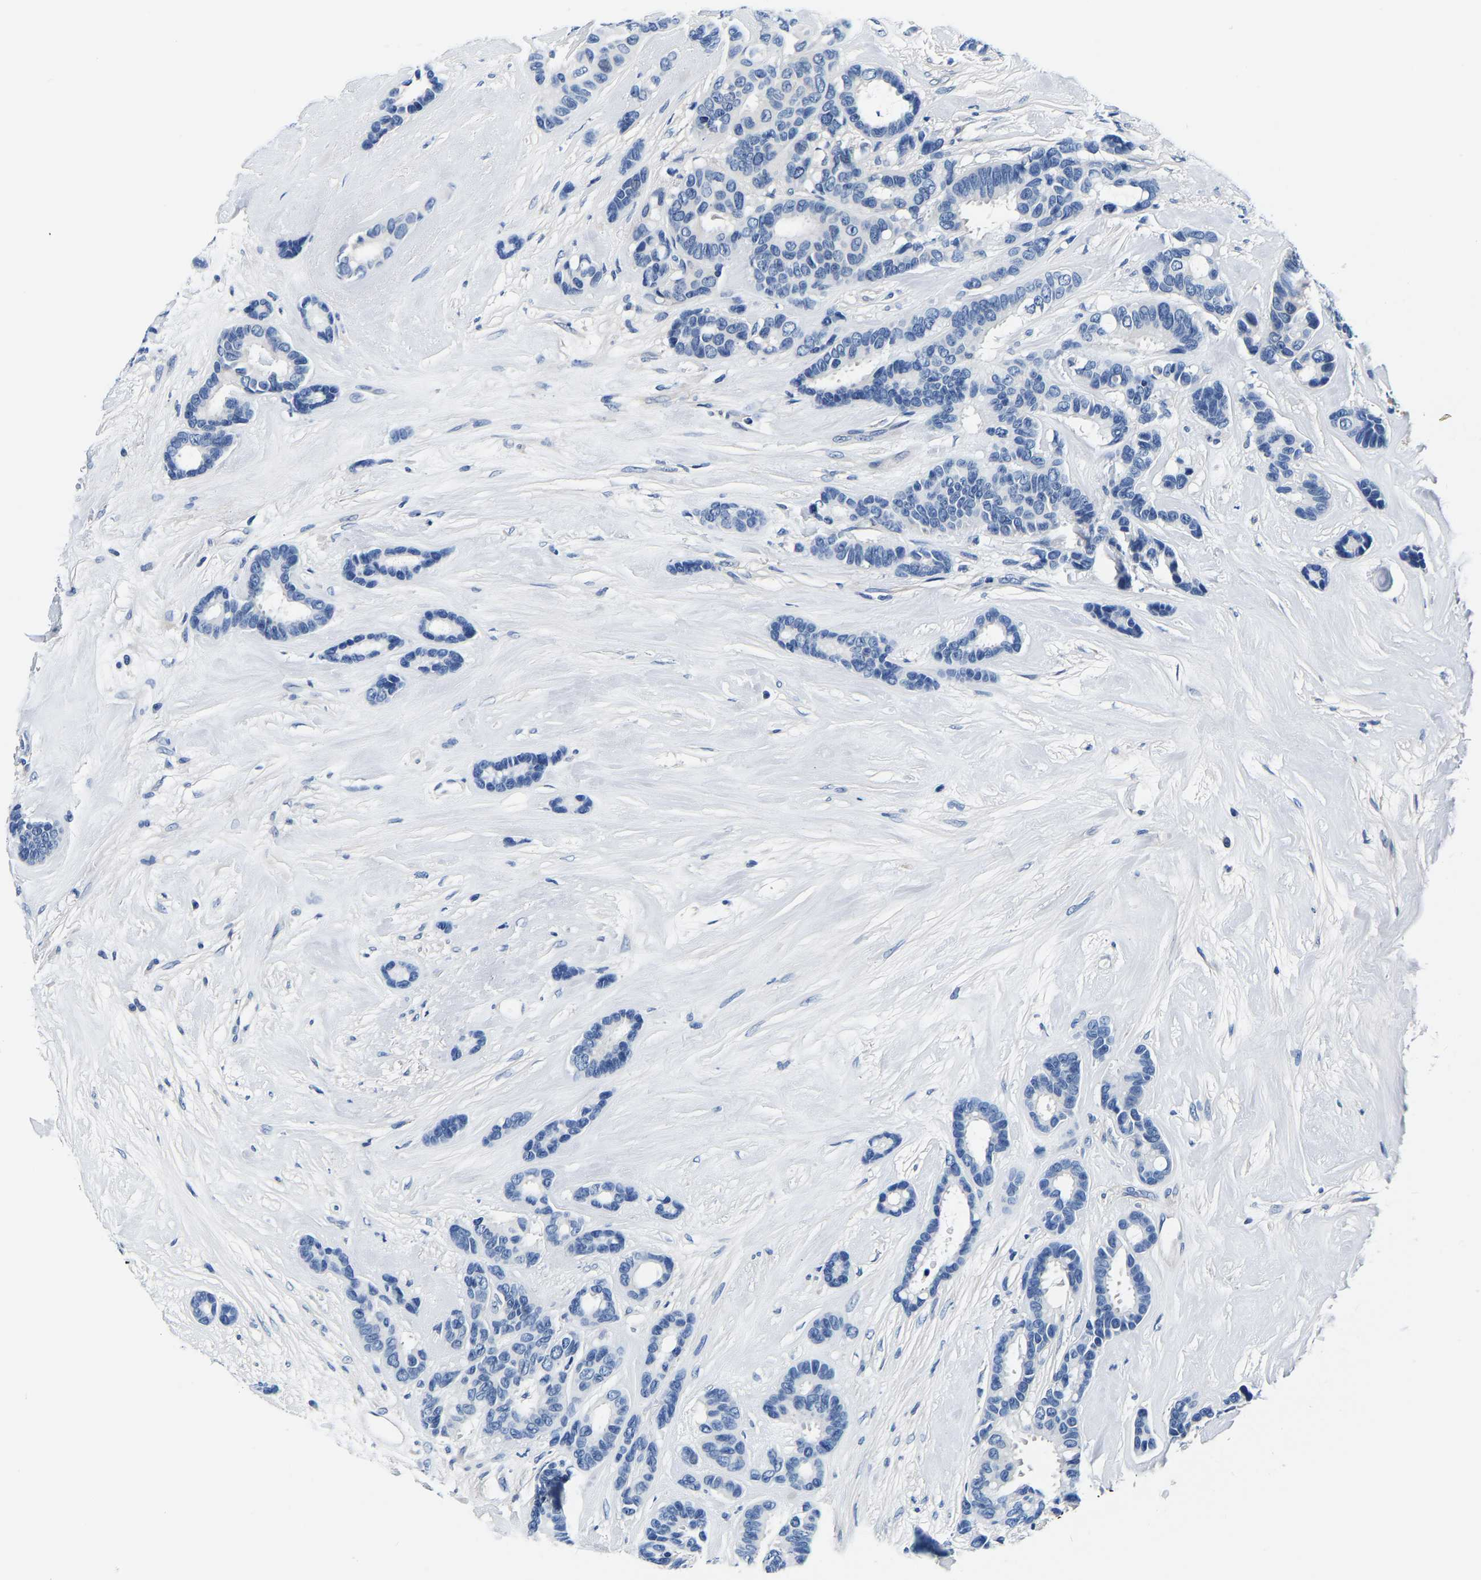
{"staining": {"intensity": "negative", "quantity": "none", "location": "none"}, "tissue": "breast cancer", "cell_type": "Tumor cells", "image_type": "cancer", "snomed": [{"axis": "morphology", "description": "Duct carcinoma"}, {"axis": "topography", "description": "Breast"}], "caption": "This is a histopathology image of immunohistochemistry (IHC) staining of breast cancer, which shows no staining in tumor cells.", "gene": "ACO1", "patient": {"sex": "female", "age": 87}}